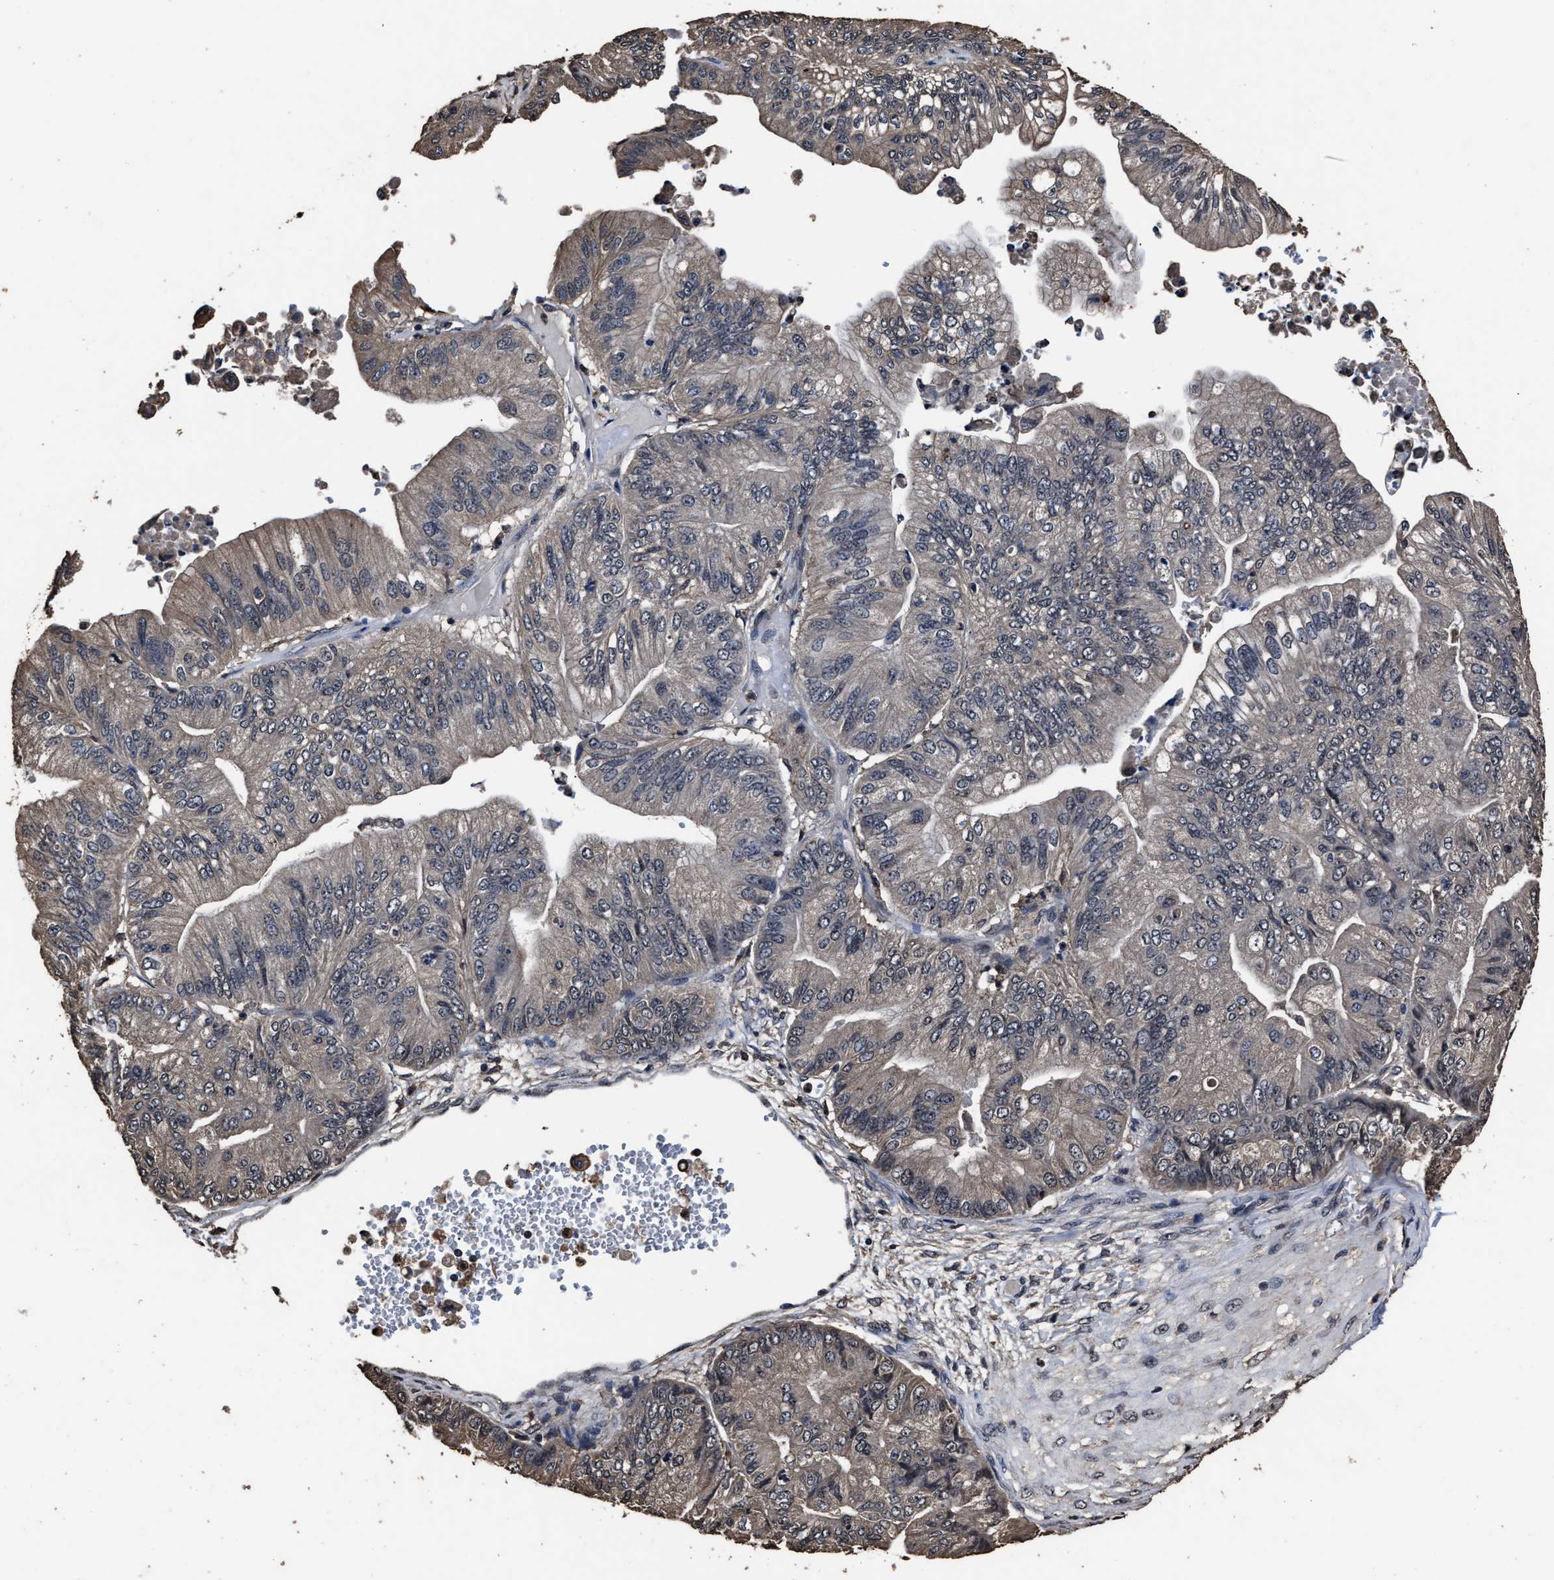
{"staining": {"intensity": "weak", "quantity": "<25%", "location": "cytoplasmic/membranous"}, "tissue": "ovarian cancer", "cell_type": "Tumor cells", "image_type": "cancer", "snomed": [{"axis": "morphology", "description": "Cystadenocarcinoma, mucinous, NOS"}, {"axis": "topography", "description": "Ovary"}], "caption": "This is an immunohistochemistry micrograph of human mucinous cystadenocarcinoma (ovarian). There is no staining in tumor cells.", "gene": "RSBN1L", "patient": {"sex": "female", "age": 61}}